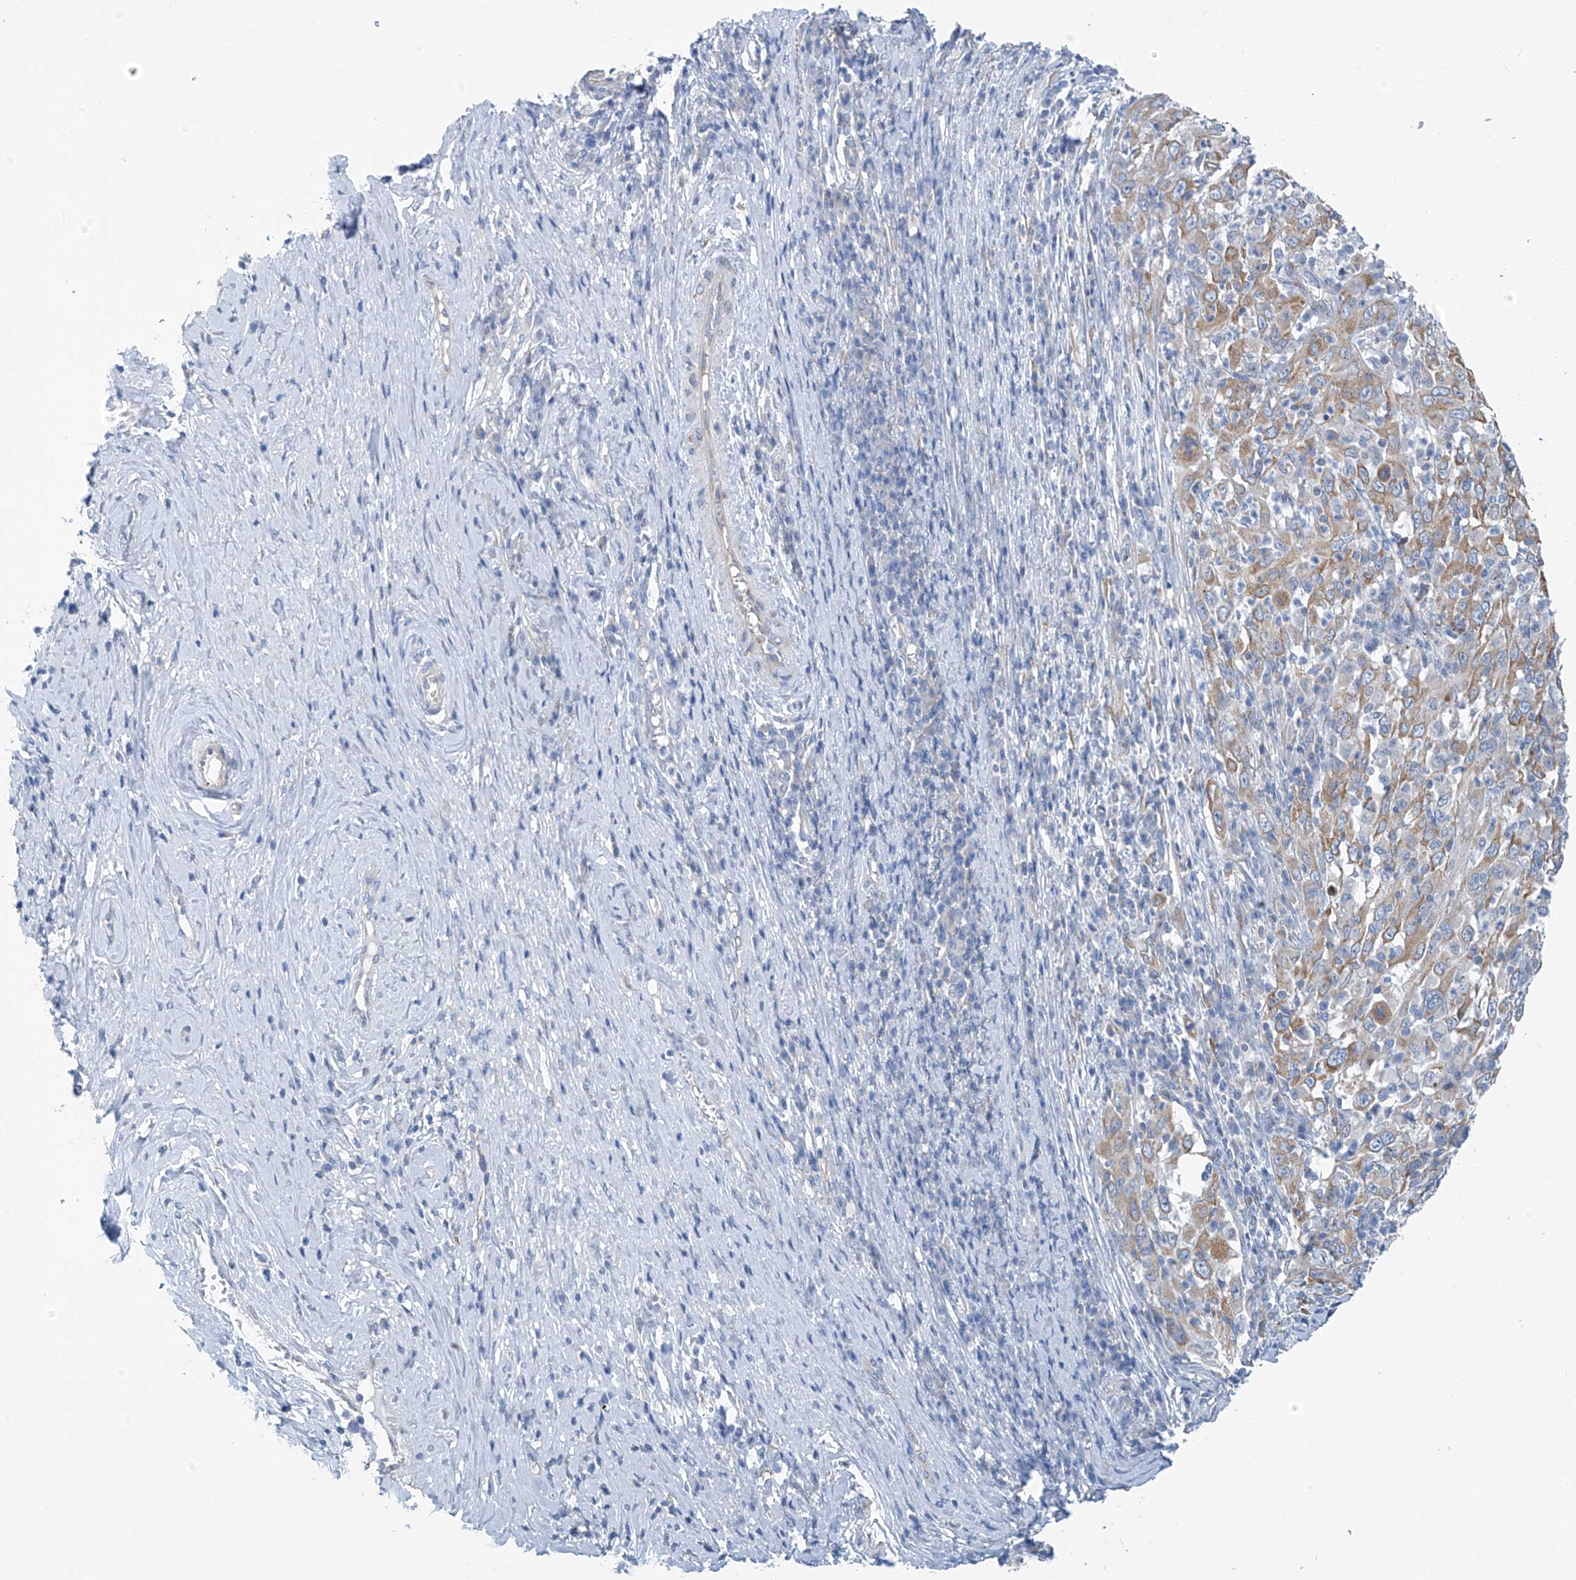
{"staining": {"intensity": "moderate", "quantity": ">75%", "location": "cytoplasmic/membranous"}, "tissue": "cervical cancer", "cell_type": "Tumor cells", "image_type": "cancer", "snomed": [{"axis": "morphology", "description": "Squamous cell carcinoma, NOS"}, {"axis": "topography", "description": "Cervix"}], "caption": "An image of human cervical cancer (squamous cell carcinoma) stained for a protein demonstrates moderate cytoplasmic/membranous brown staining in tumor cells.", "gene": "RCN2", "patient": {"sex": "female", "age": 46}}